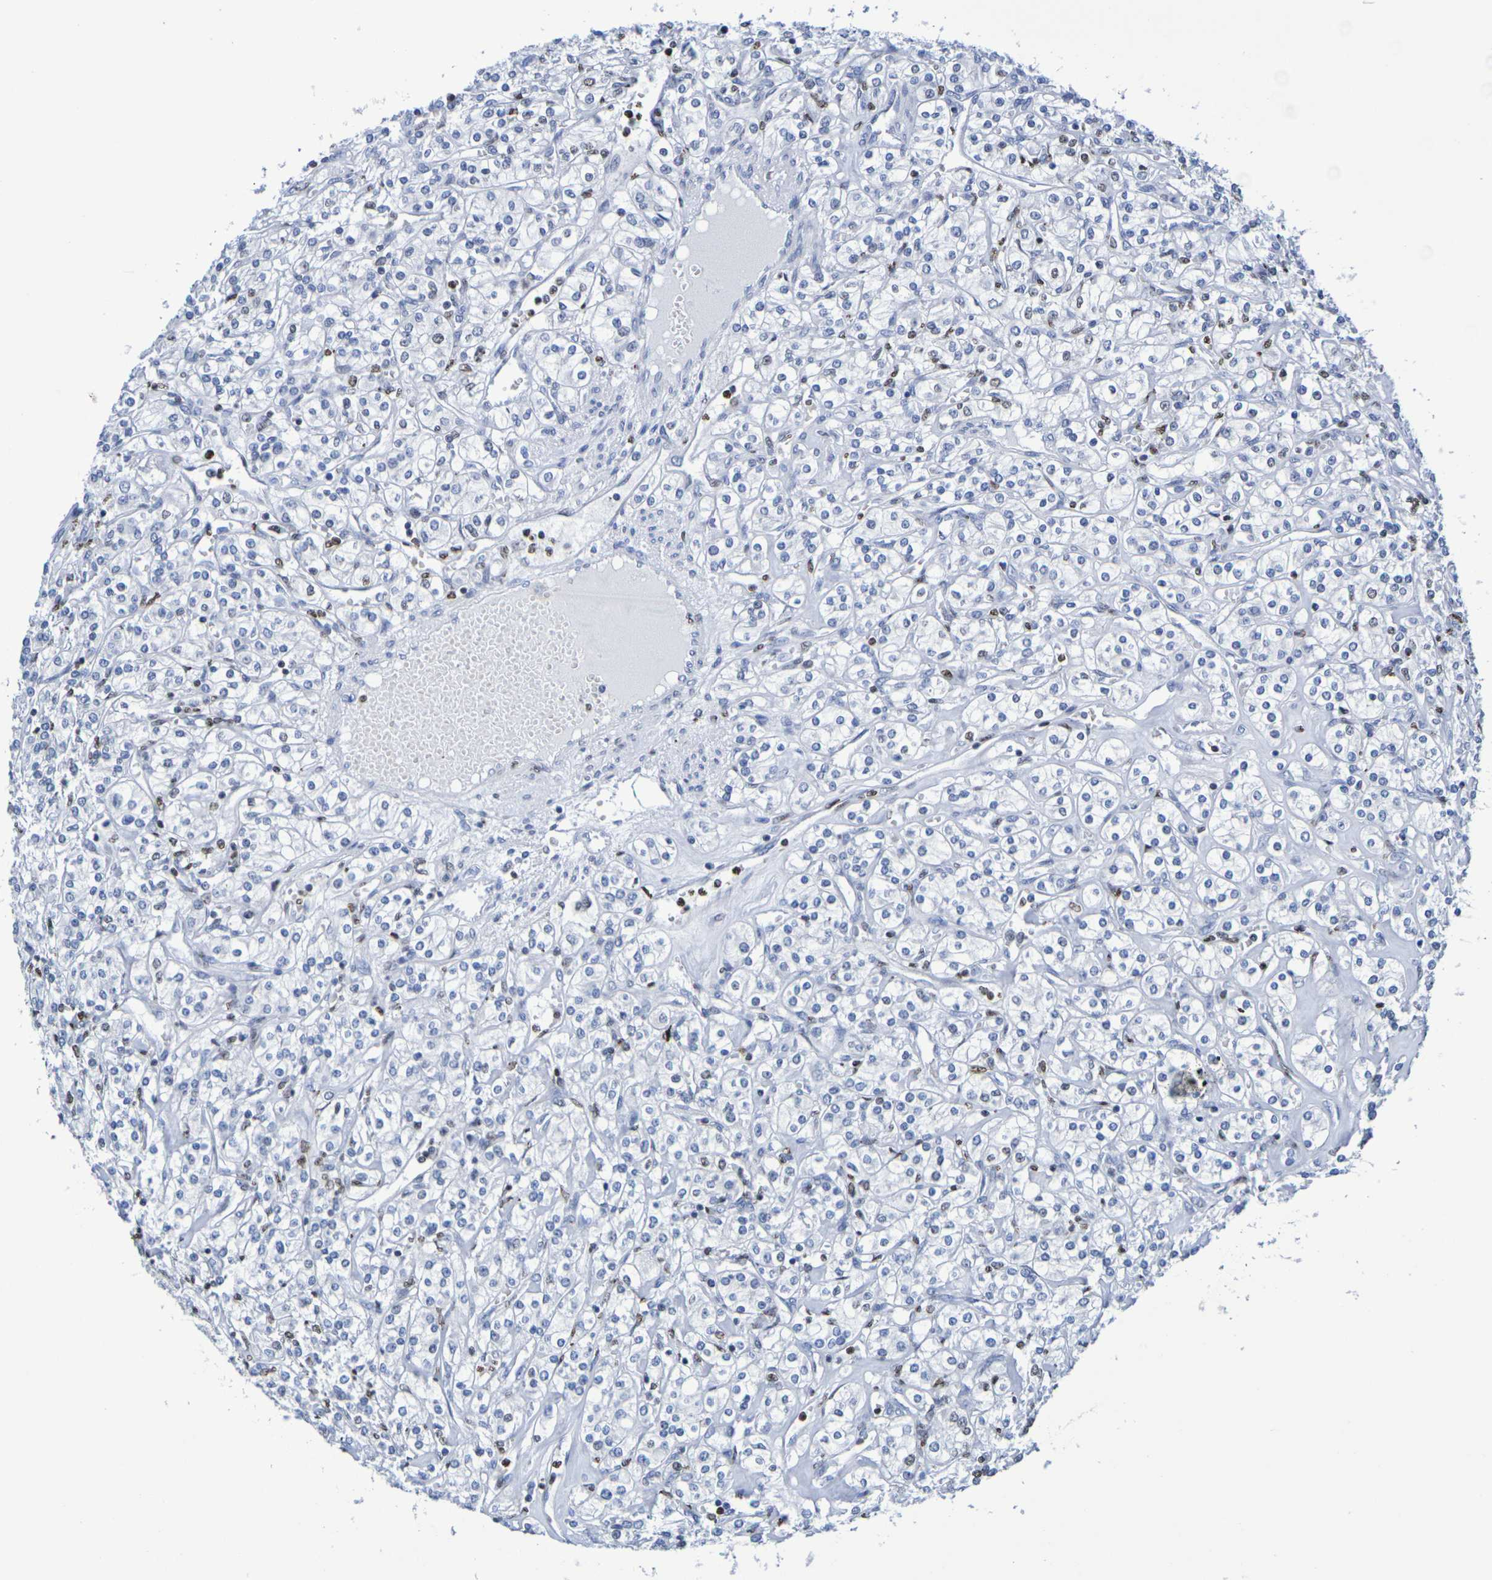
{"staining": {"intensity": "negative", "quantity": "none", "location": "none"}, "tissue": "renal cancer", "cell_type": "Tumor cells", "image_type": "cancer", "snomed": [{"axis": "morphology", "description": "Adenocarcinoma, NOS"}, {"axis": "topography", "description": "Kidney"}], "caption": "Immunohistochemistry image of neoplastic tissue: adenocarcinoma (renal) stained with DAB displays no significant protein positivity in tumor cells. Nuclei are stained in blue.", "gene": "H1-5", "patient": {"sex": "male", "age": 77}}